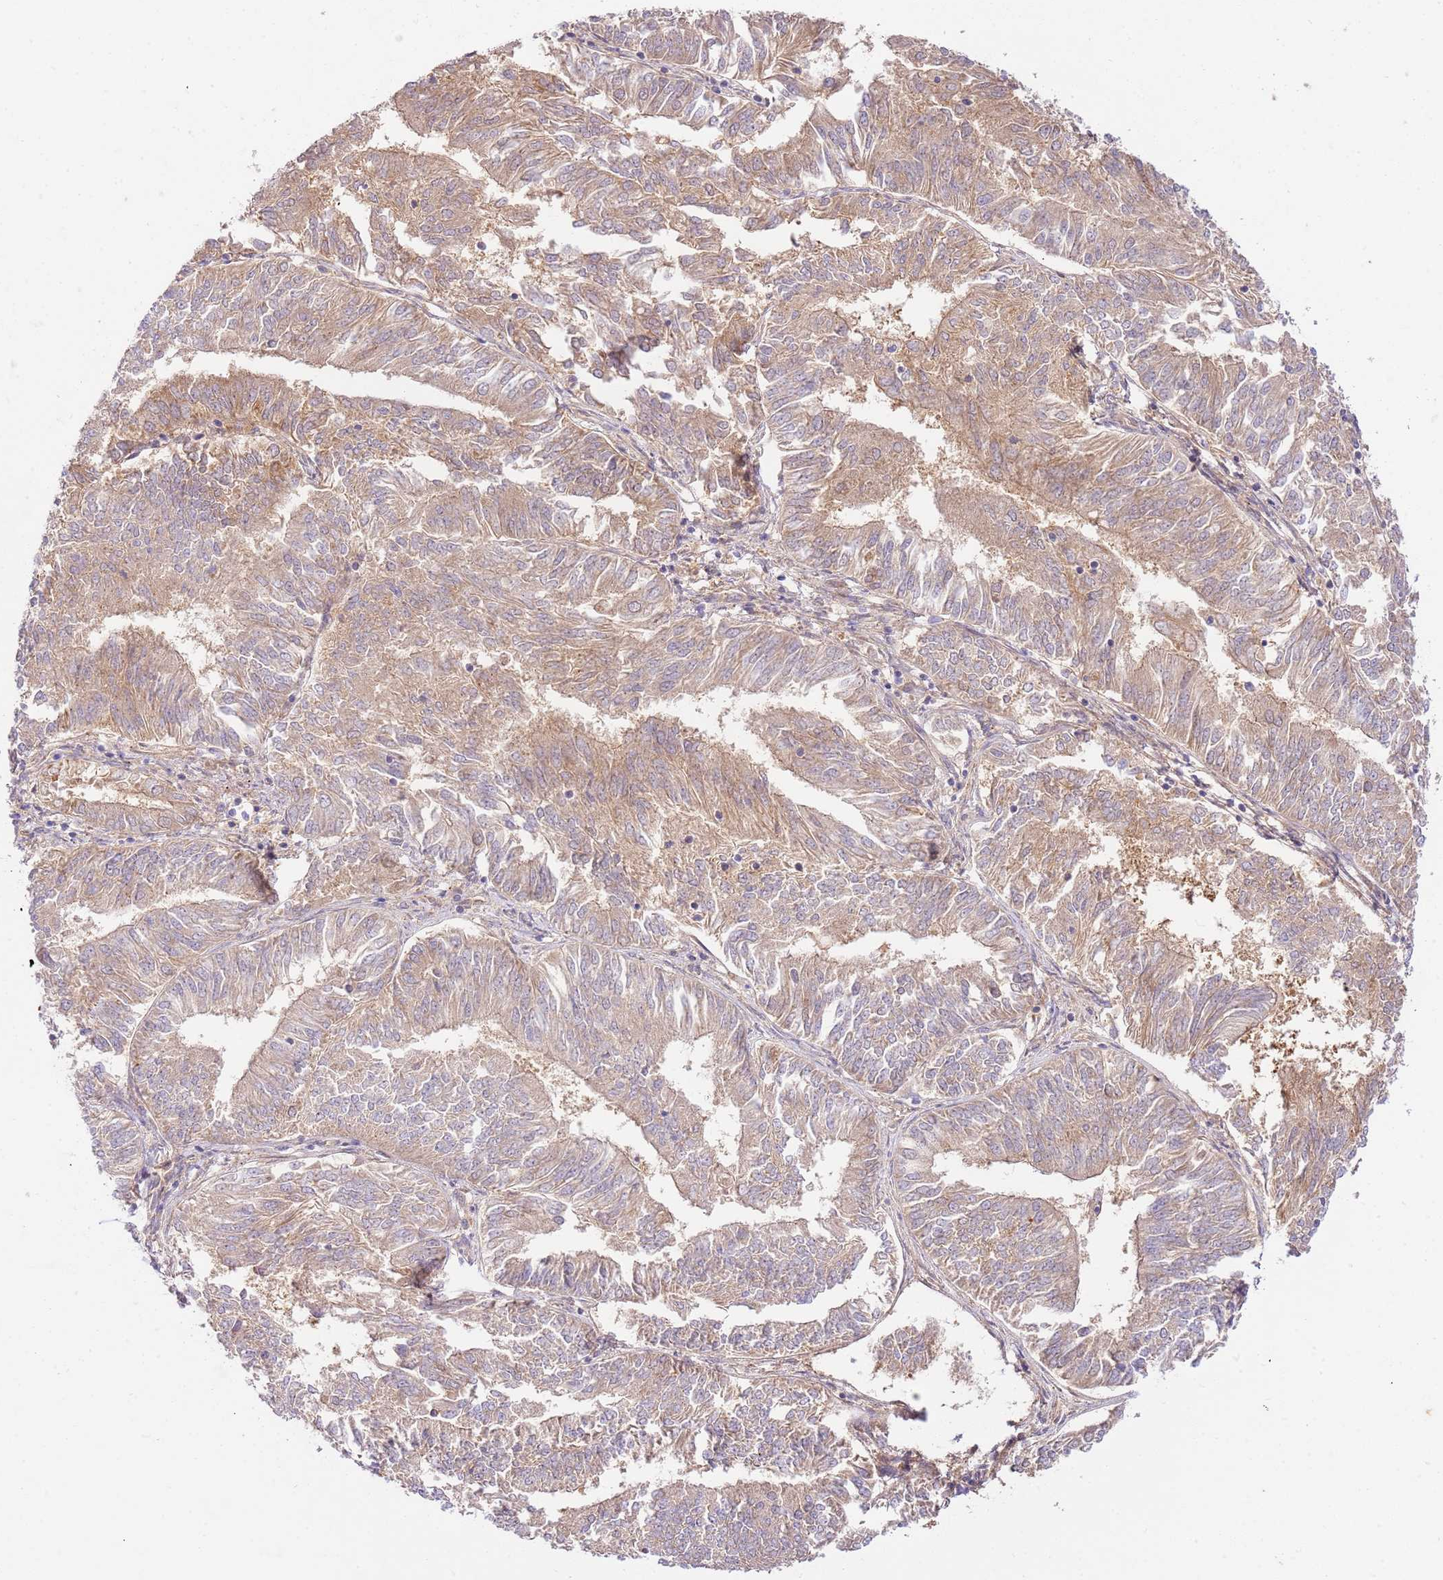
{"staining": {"intensity": "moderate", "quantity": "25%-75%", "location": "cytoplasmic/membranous"}, "tissue": "endometrial cancer", "cell_type": "Tumor cells", "image_type": "cancer", "snomed": [{"axis": "morphology", "description": "Adenocarcinoma, NOS"}, {"axis": "topography", "description": "Endometrium"}], "caption": "Endometrial cancer (adenocarcinoma) stained with DAB immunohistochemistry (IHC) reveals medium levels of moderate cytoplasmic/membranous staining in approximately 25%-75% of tumor cells.", "gene": "C8G", "patient": {"sex": "female", "age": 58}}